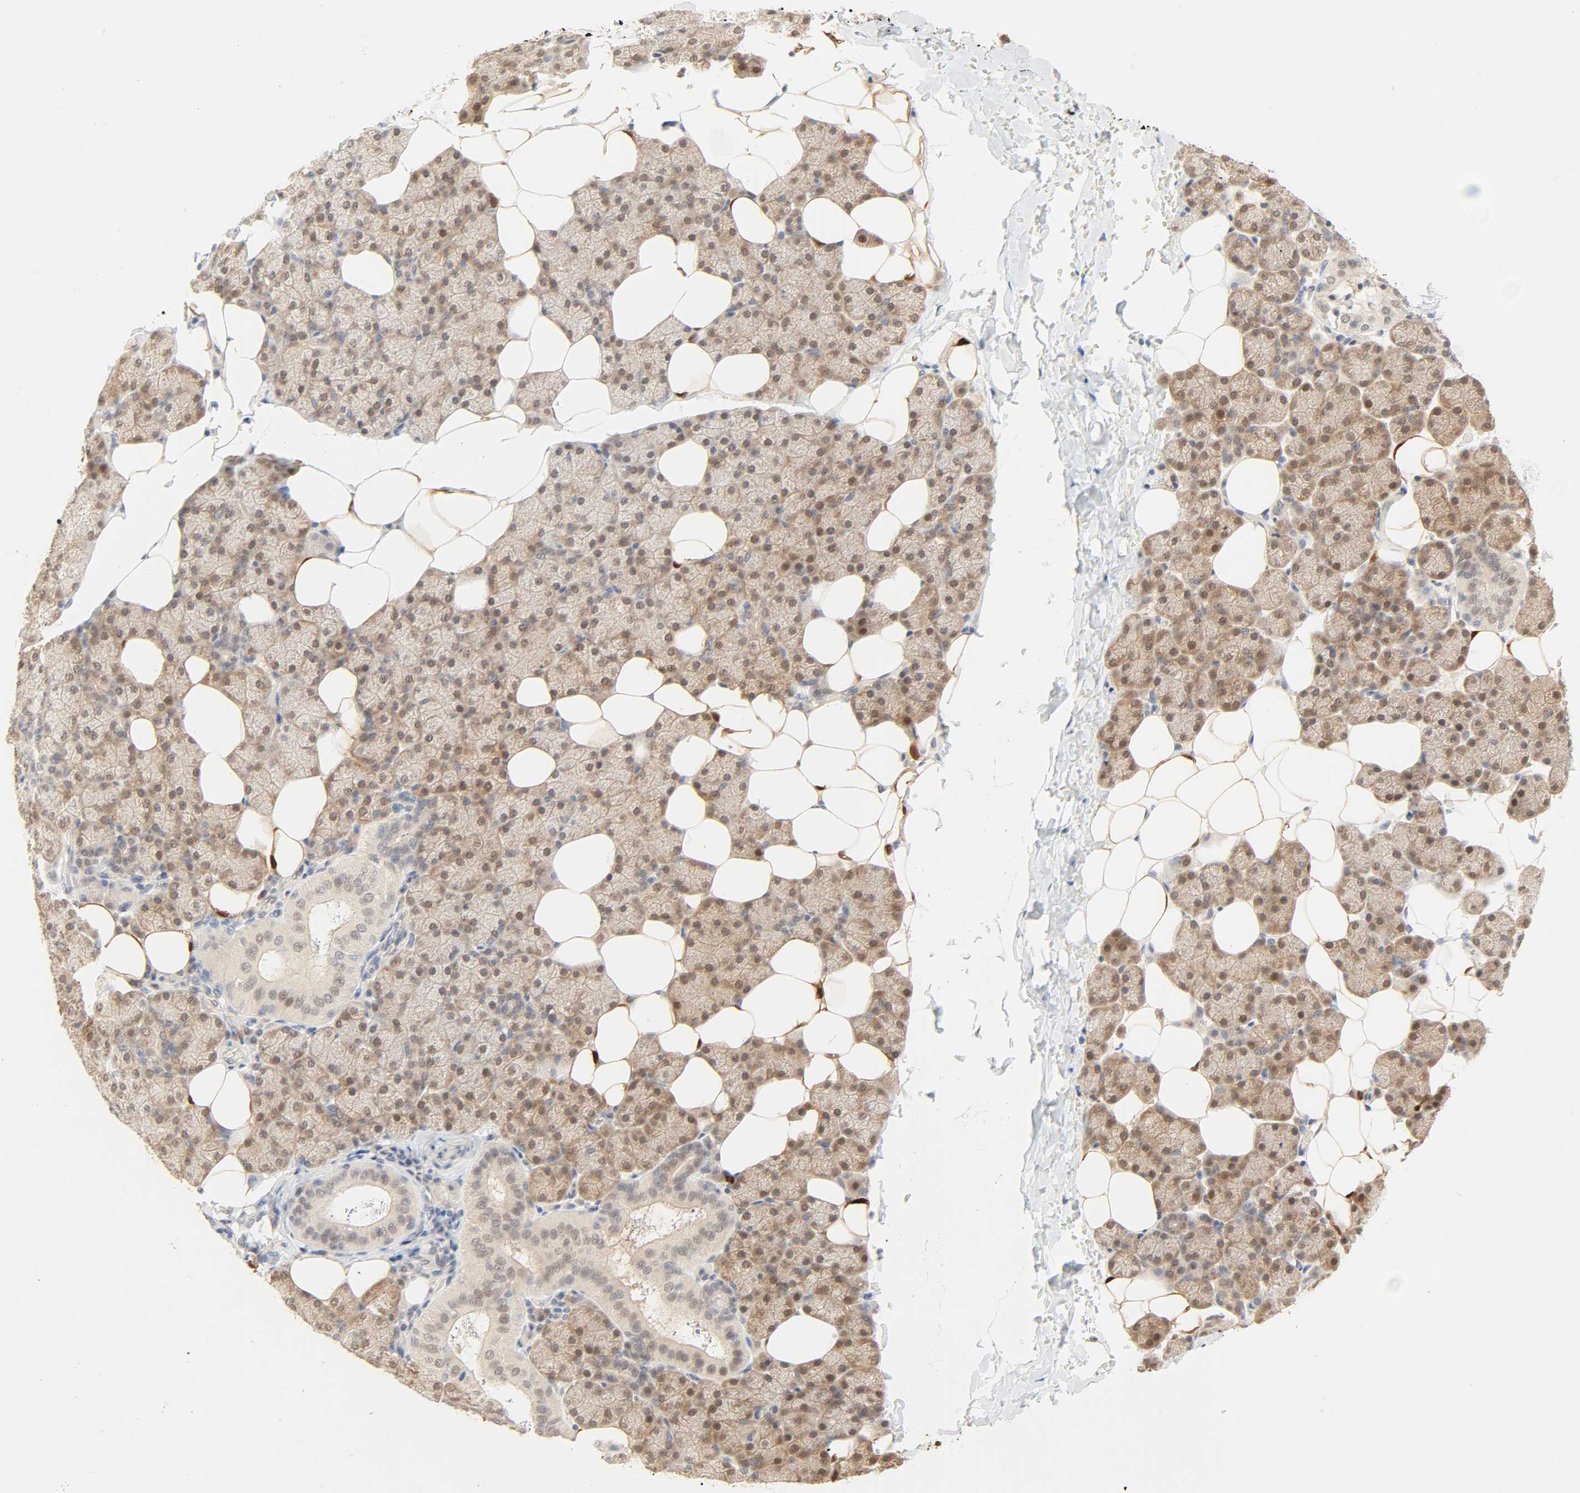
{"staining": {"intensity": "weak", "quantity": ">75%", "location": "cytoplasmic/membranous"}, "tissue": "salivary gland", "cell_type": "Glandular cells", "image_type": "normal", "snomed": [{"axis": "morphology", "description": "Normal tissue, NOS"}, {"axis": "topography", "description": "Lymph node"}, {"axis": "topography", "description": "Salivary gland"}], "caption": "DAB (3,3'-diaminobenzidine) immunohistochemical staining of benign salivary gland exhibits weak cytoplasmic/membranous protein expression in approximately >75% of glandular cells. Using DAB (3,3'-diaminobenzidine) (brown) and hematoxylin (blue) stains, captured at high magnification using brightfield microscopy.", "gene": "ACSS2", "patient": {"sex": "male", "age": 8}}